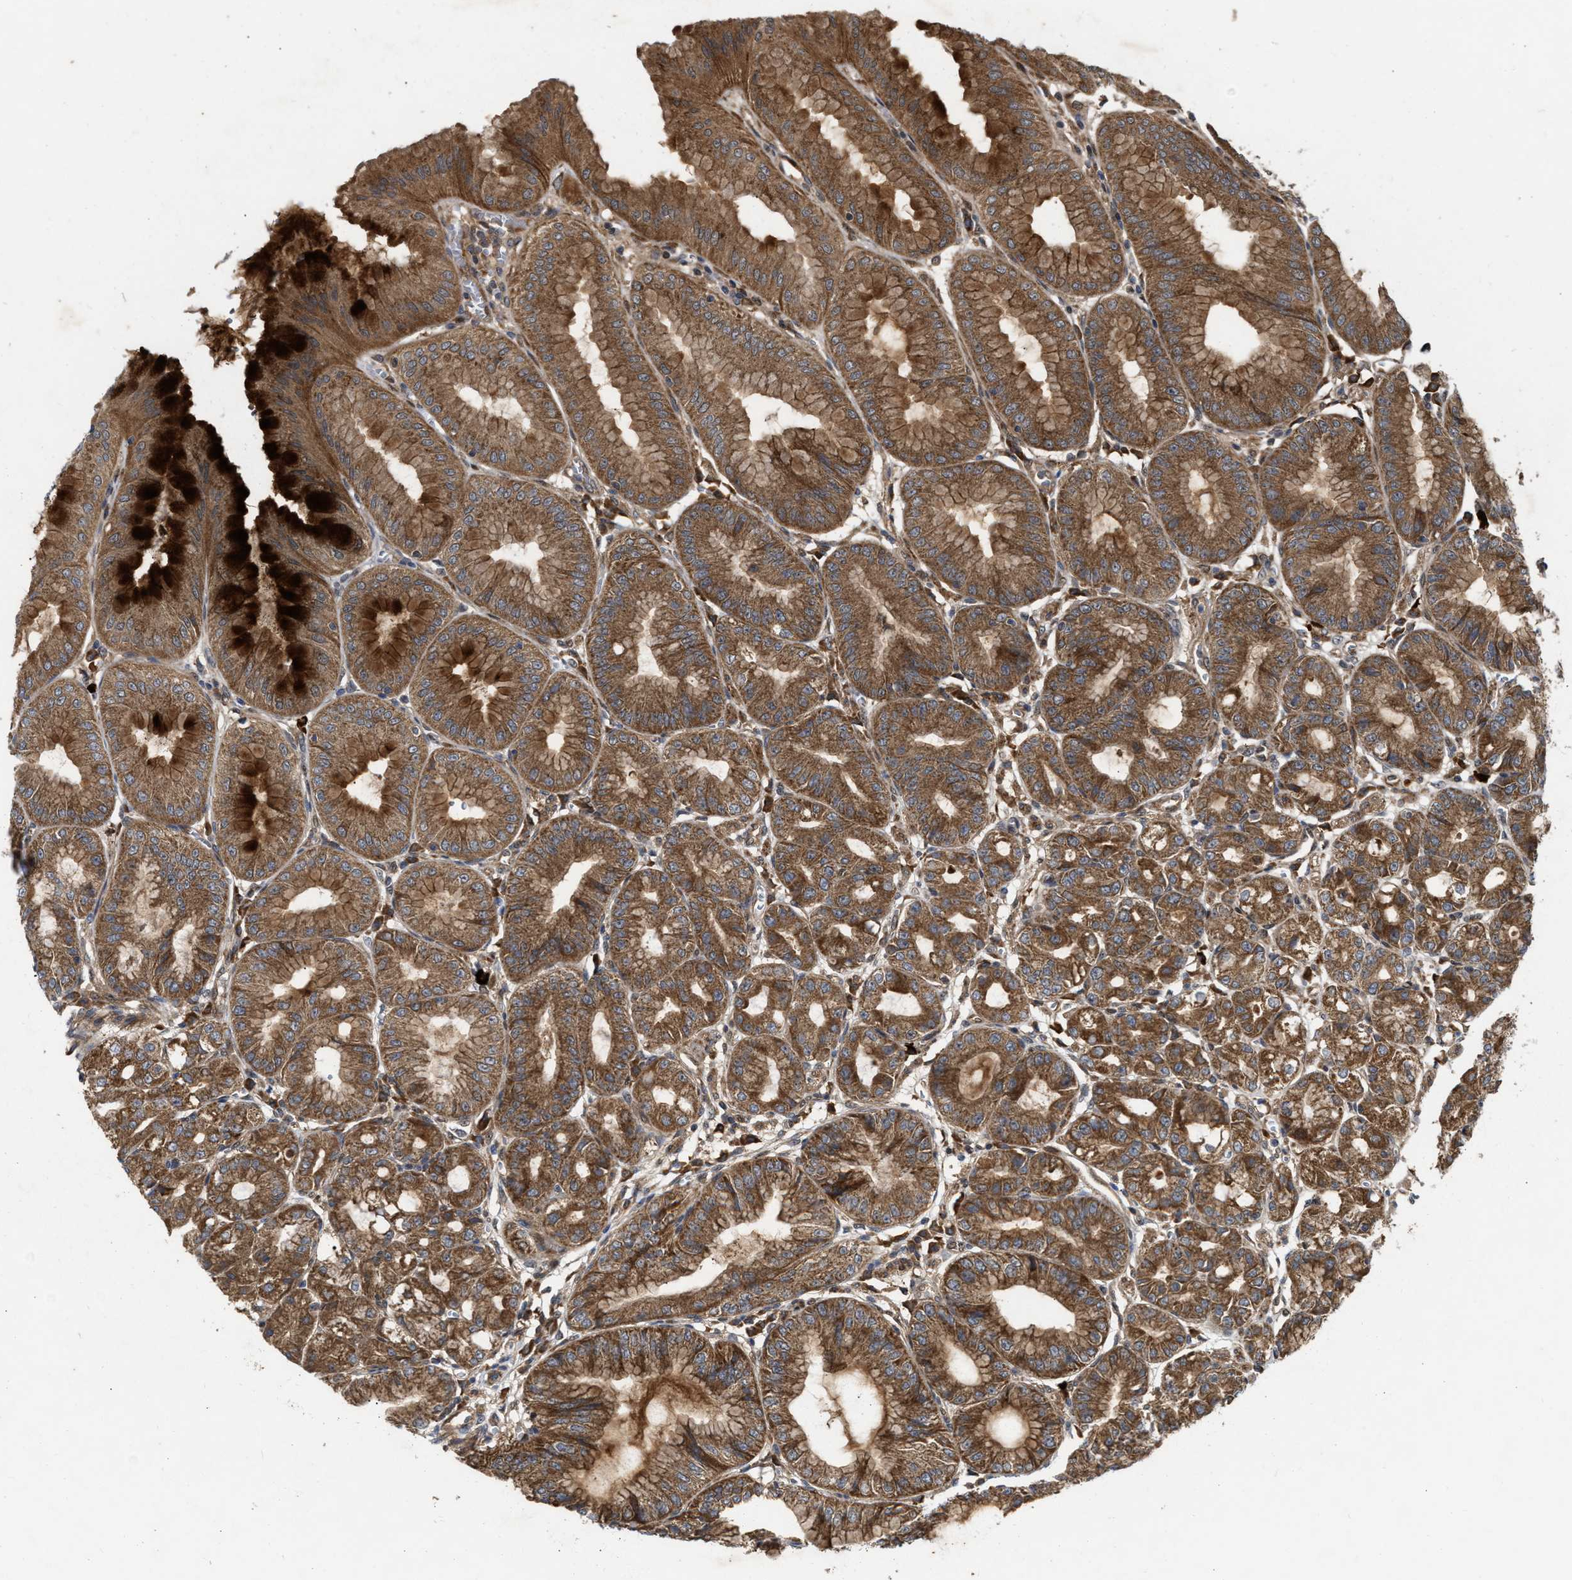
{"staining": {"intensity": "moderate", "quantity": ">75%", "location": "cytoplasmic/membranous"}, "tissue": "stomach", "cell_type": "Glandular cells", "image_type": "normal", "snomed": [{"axis": "morphology", "description": "Normal tissue, NOS"}, {"axis": "topography", "description": "Stomach, lower"}], "caption": "Brown immunohistochemical staining in unremarkable human stomach shows moderate cytoplasmic/membranous expression in approximately >75% of glandular cells.", "gene": "CFLAR", "patient": {"sex": "male", "age": 71}}